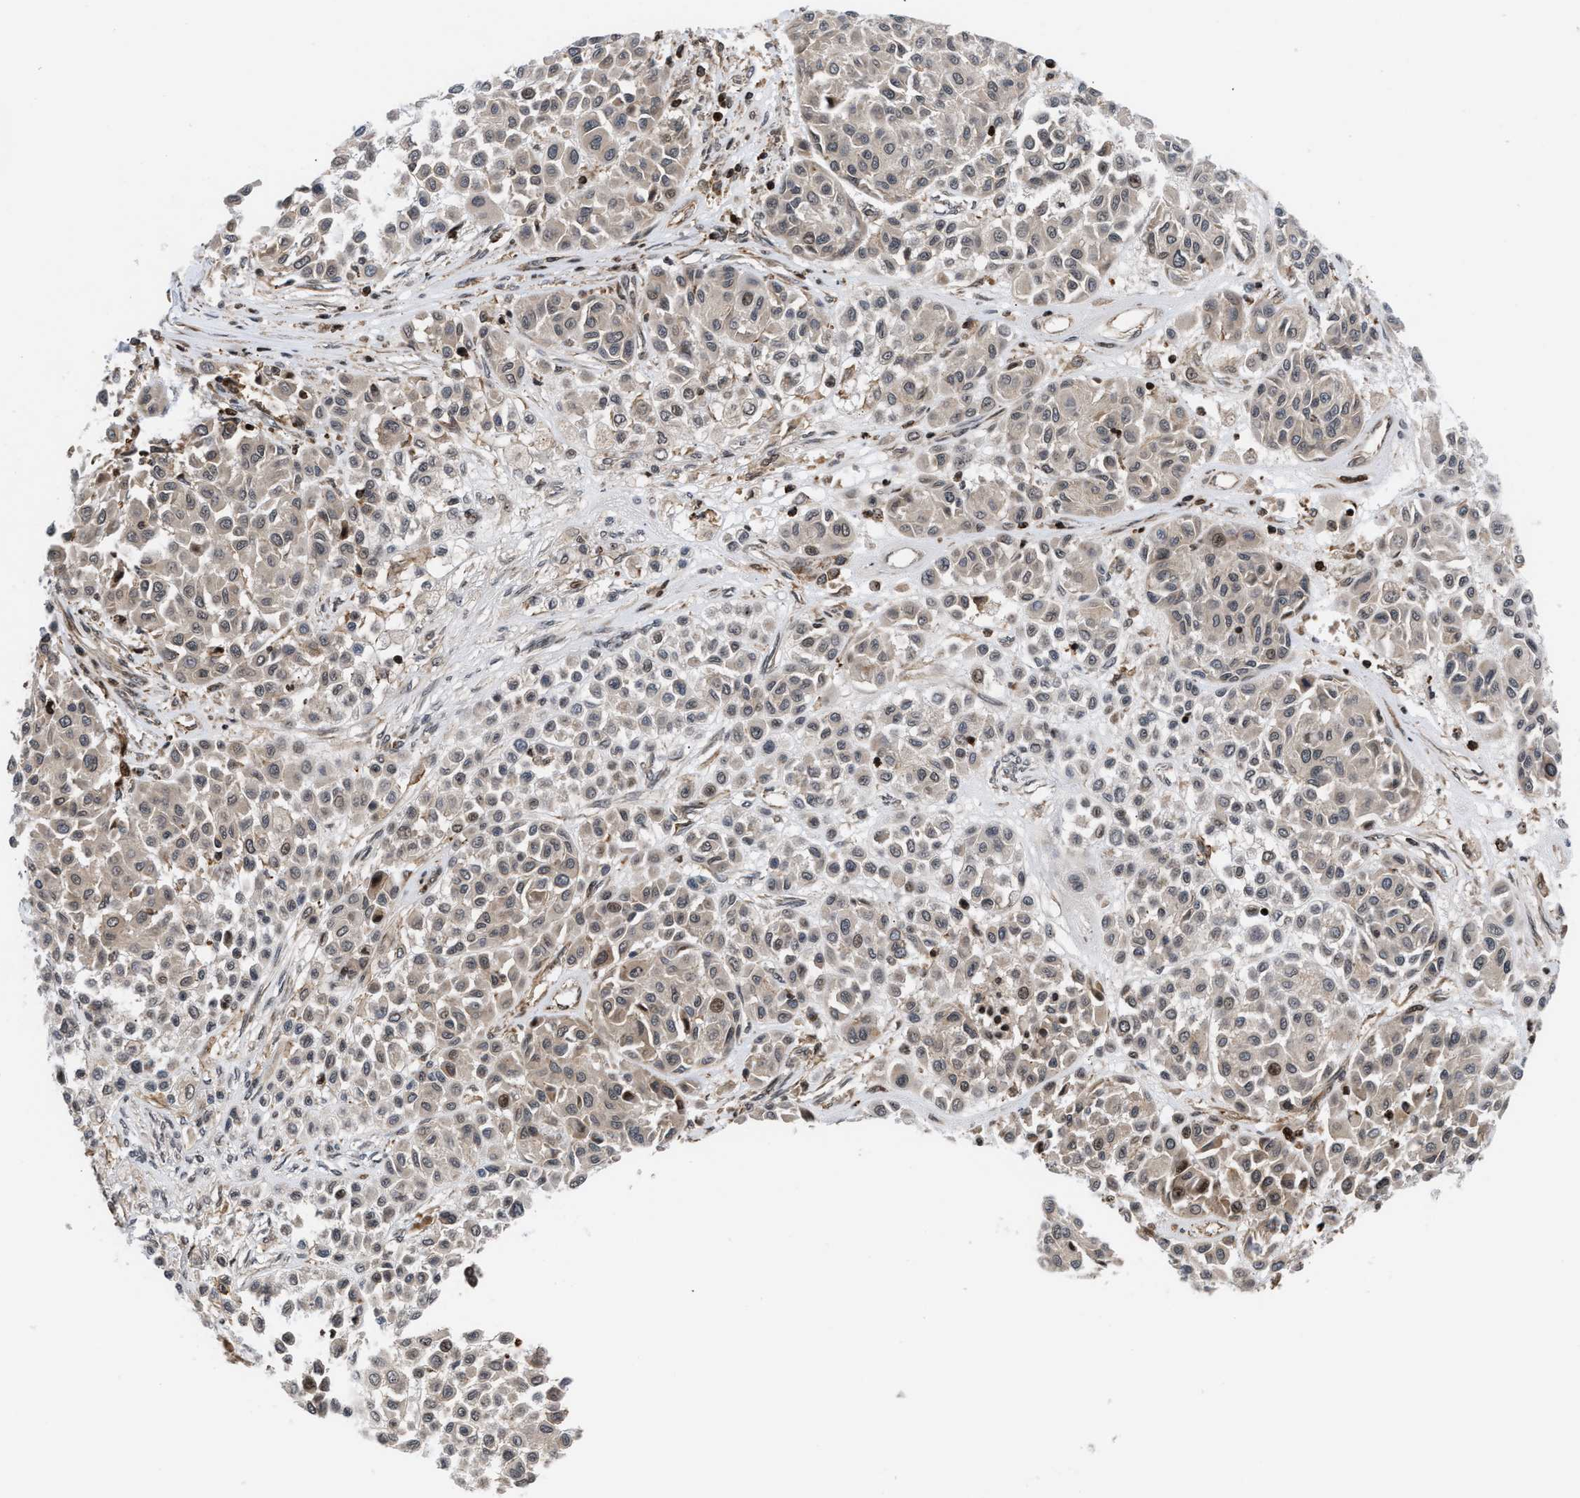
{"staining": {"intensity": "weak", "quantity": "<25%", "location": "cytoplasmic/membranous"}, "tissue": "melanoma", "cell_type": "Tumor cells", "image_type": "cancer", "snomed": [{"axis": "morphology", "description": "Malignant melanoma, Metastatic site"}, {"axis": "topography", "description": "Soft tissue"}], "caption": "IHC photomicrograph of human malignant melanoma (metastatic site) stained for a protein (brown), which displays no expression in tumor cells.", "gene": "STAU2", "patient": {"sex": "male", "age": 41}}